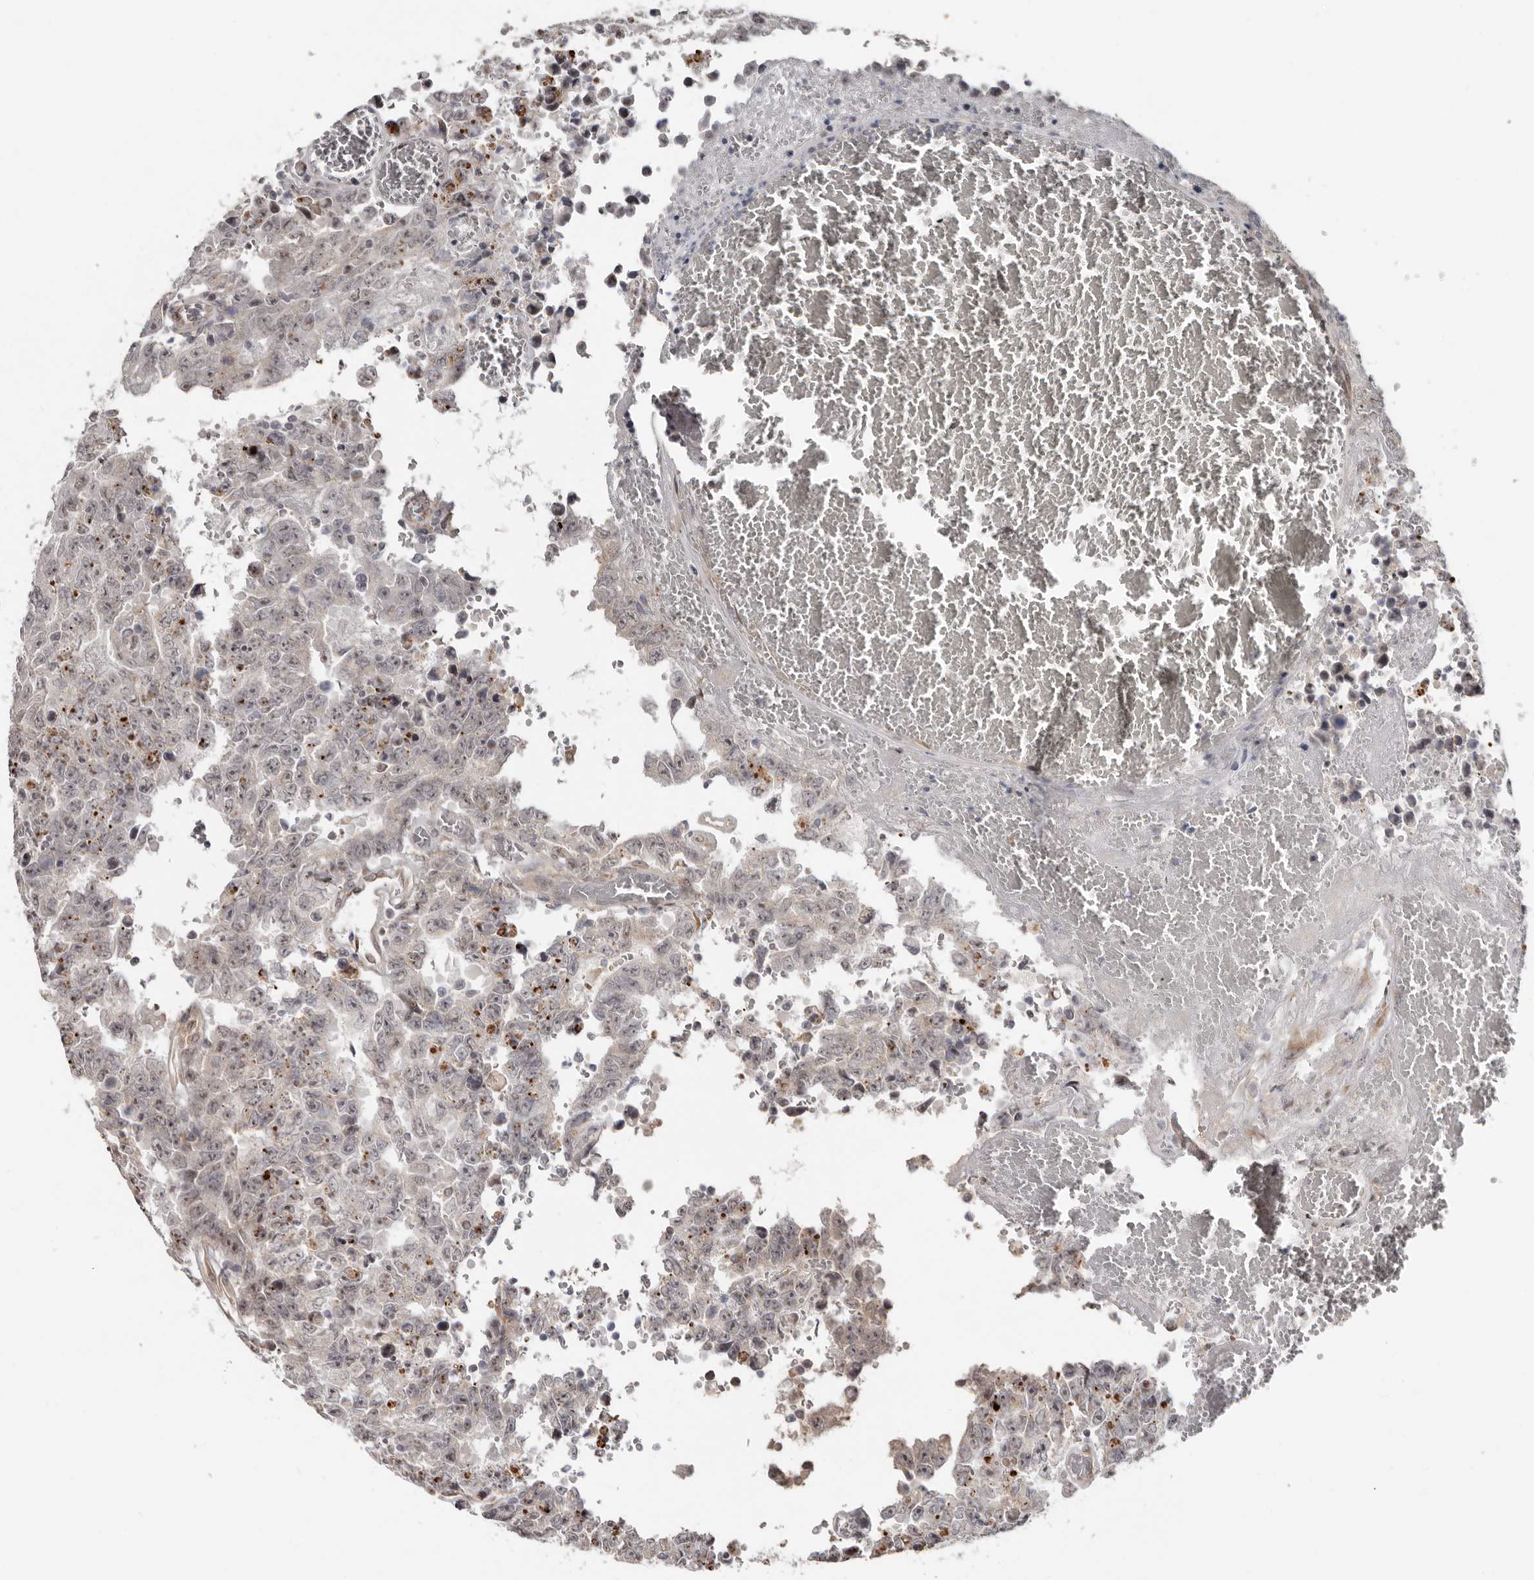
{"staining": {"intensity": "weak", "quantity": "25%-75%", "location": "cytoplasmic/membranous"}, "tissue": "testis cancer", "cell_type": "Tumor cells", "image_type": "cancer", "snomed": [{"axis": "morphology", "description": "Carcinoma, Embryonal, NOS"}, {"axis": "topography", "description": "Testis"}], "caption": "Tumor cells show low levels of weak cytoplasmic/membranous positivity in approximately 25%-75% of cells in human testis embryonal carcinoma.", "gene": "BAD", "patient": {"sex": "male", "age": 26}}